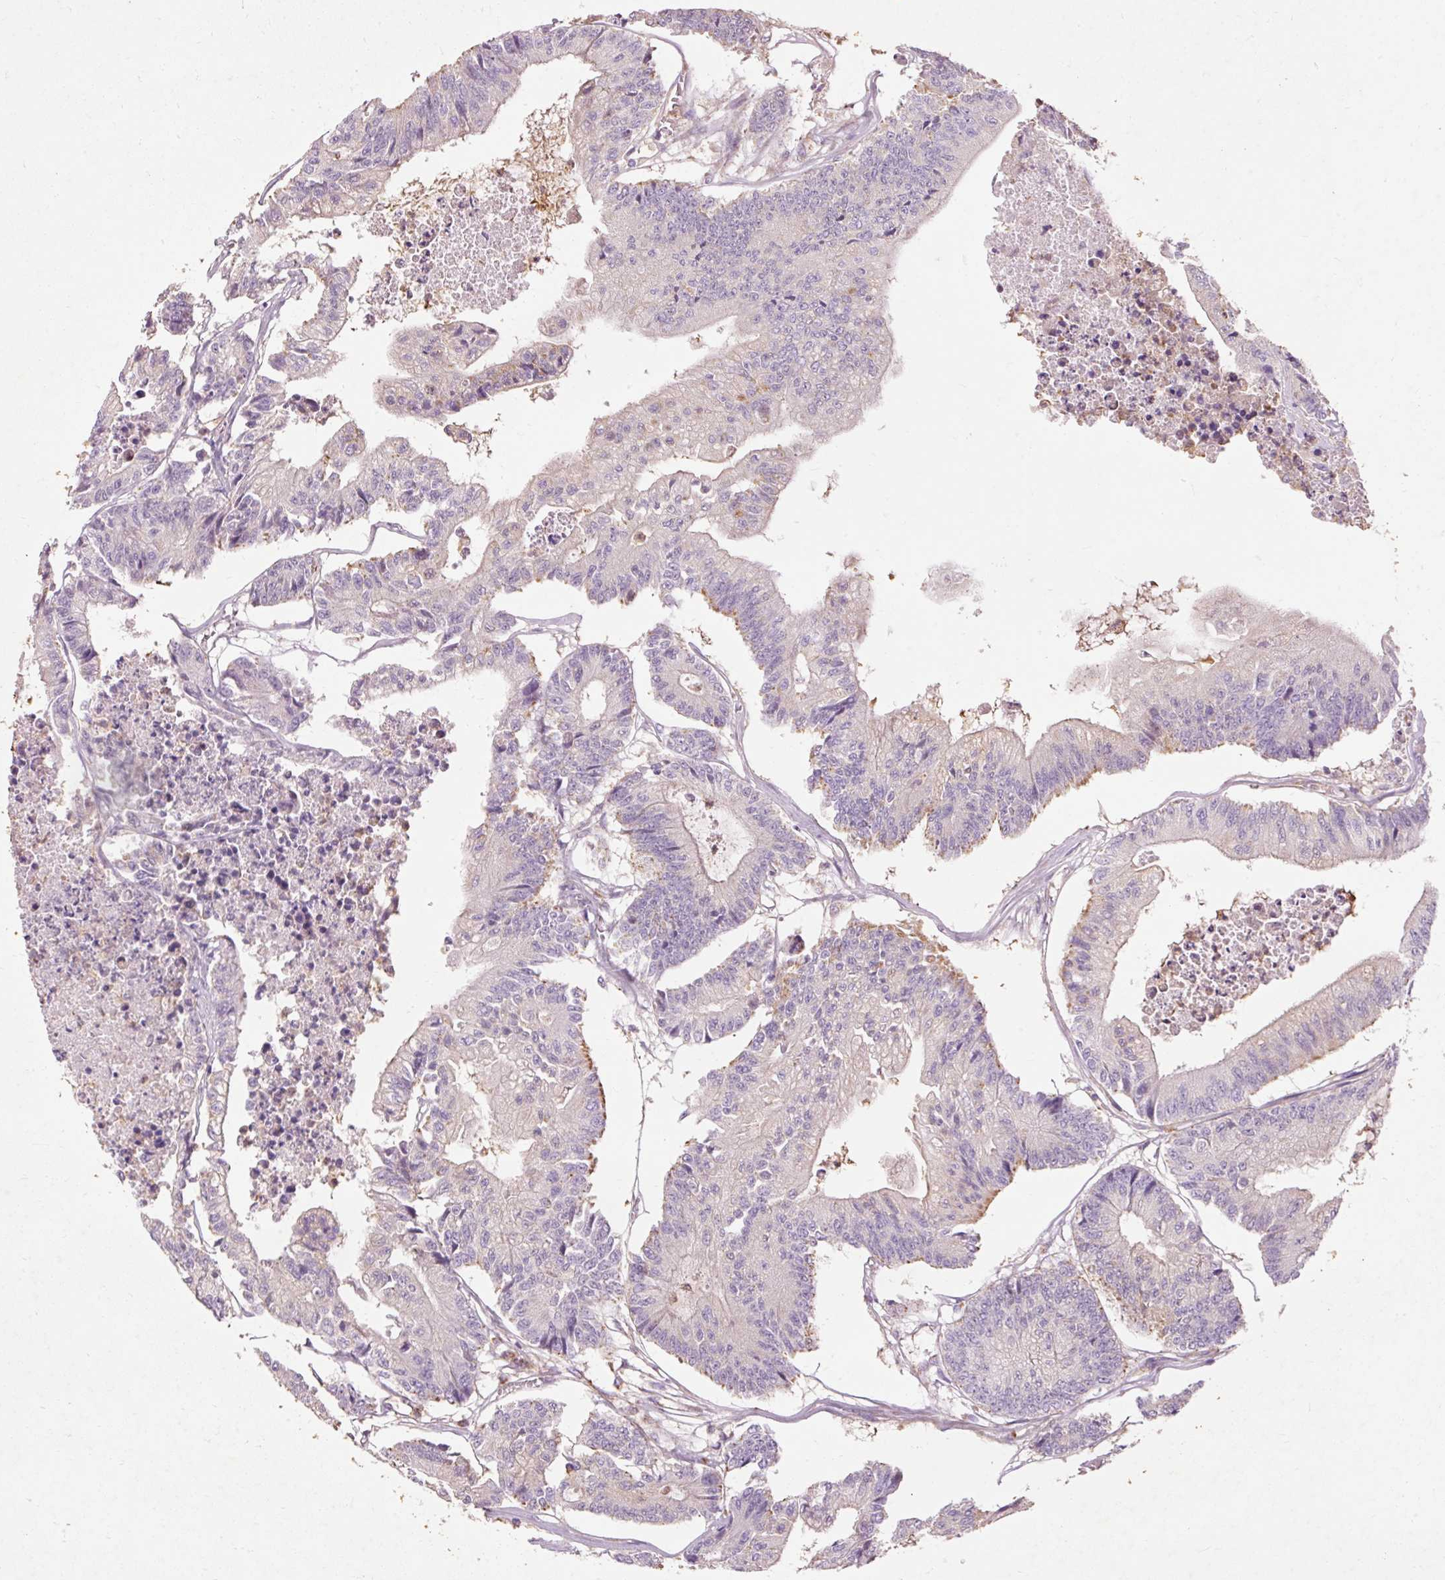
{"staining": {"intensity": "weak", "quantity": "<25%", "location": "cytoplasmic/membranous"}, "tissue": "colorectal cancer", "cell_type": "Tumor cells", "image_type": "cancer", "snomed": [{"axis": "morphology", "description": "Adenocarcinoma, NOS"}, {"axis": "topography", "description": "Colon"}], "caption": "An immunohistochemistry (IHC) image of colorectal adenocarcinoma is shown. There is no staining in tumor cells of colorectal adenocarcinoma.", "gene": "PRDX5", "patient": {"sex": "female", "age": 84}}